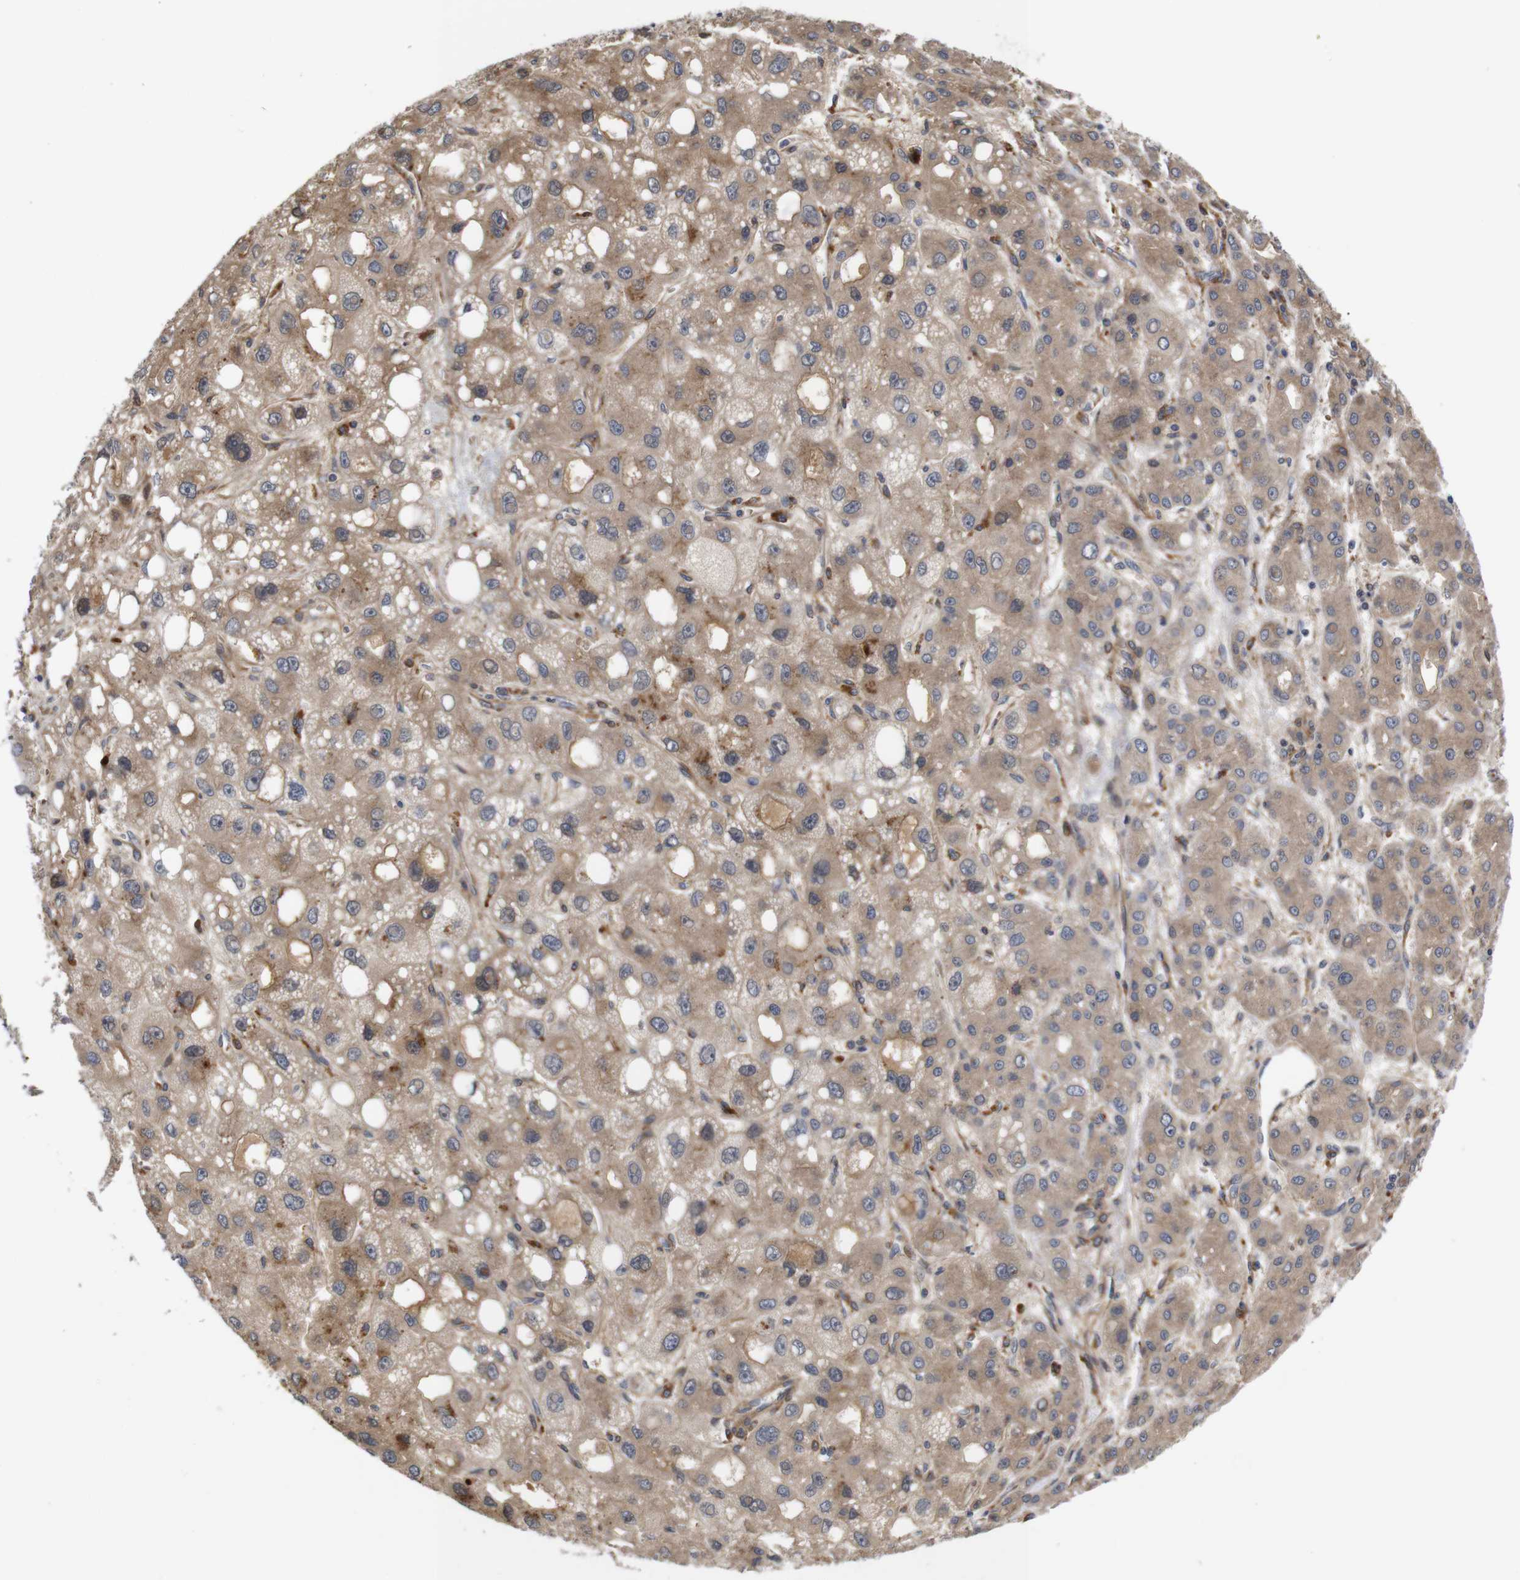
{"staining": {"intensity": "moderate", "quantity": ">75%", "location": "cytoplasmic/membranous"}, "tissue": "liver cancer", "cell_type": "Tumor cells", "image_type": "cancer", "snomed": [{"axis": "morphology", "description": "Carcinoma, Hepatocellular, NOS"}, {"axis": "topography", "description": "Liver"}], "caption": "DAB immunohistochemical staining of liver hepatocellular carcinoma demonstrates moderate cytoplasmic/membranous protein expression in approximately >75% of tumor cells. Nuclei are stained in blue.", "gene": "SPRY3", "patient": {"sex": "male", "age": 55}}